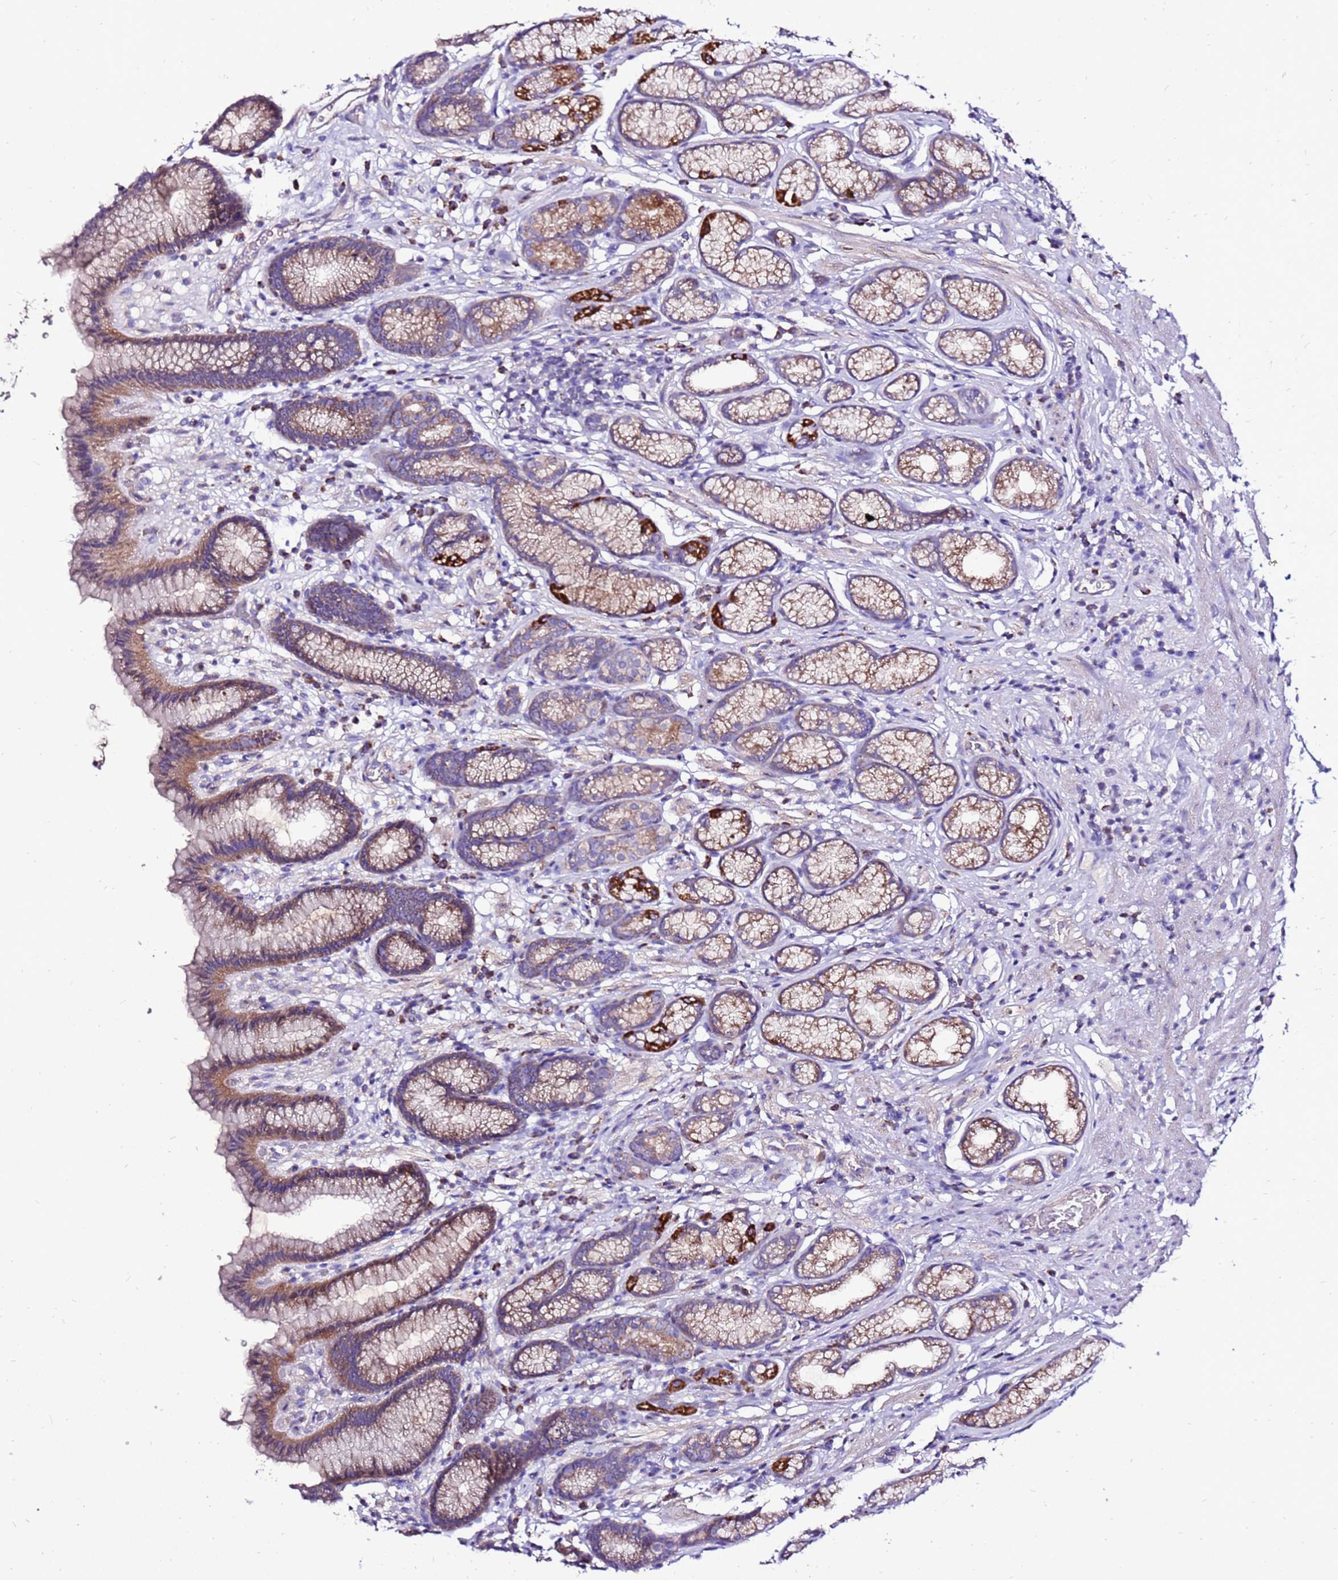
{"staining": {"intensity": "strong", "quantity": "25%-75%", "location": "cytoplasmic/membranous"}, "tissue": "stomach", "cell_type": "Glandular cells", "image_type": "normal", "snomed": [{"axis": "morphology", "description": "Normal tissue, NOS"}, {"axis": "topography", "description": "Stomach"}], "caption": "Immunohistochemical staining of normal stomach displays high levels of strong cytoplasmic/membranous expression in about 25%-75% of glandular cells.", "gene": "TMEM106C", "patient": {"sex": "male", "age": 42}}